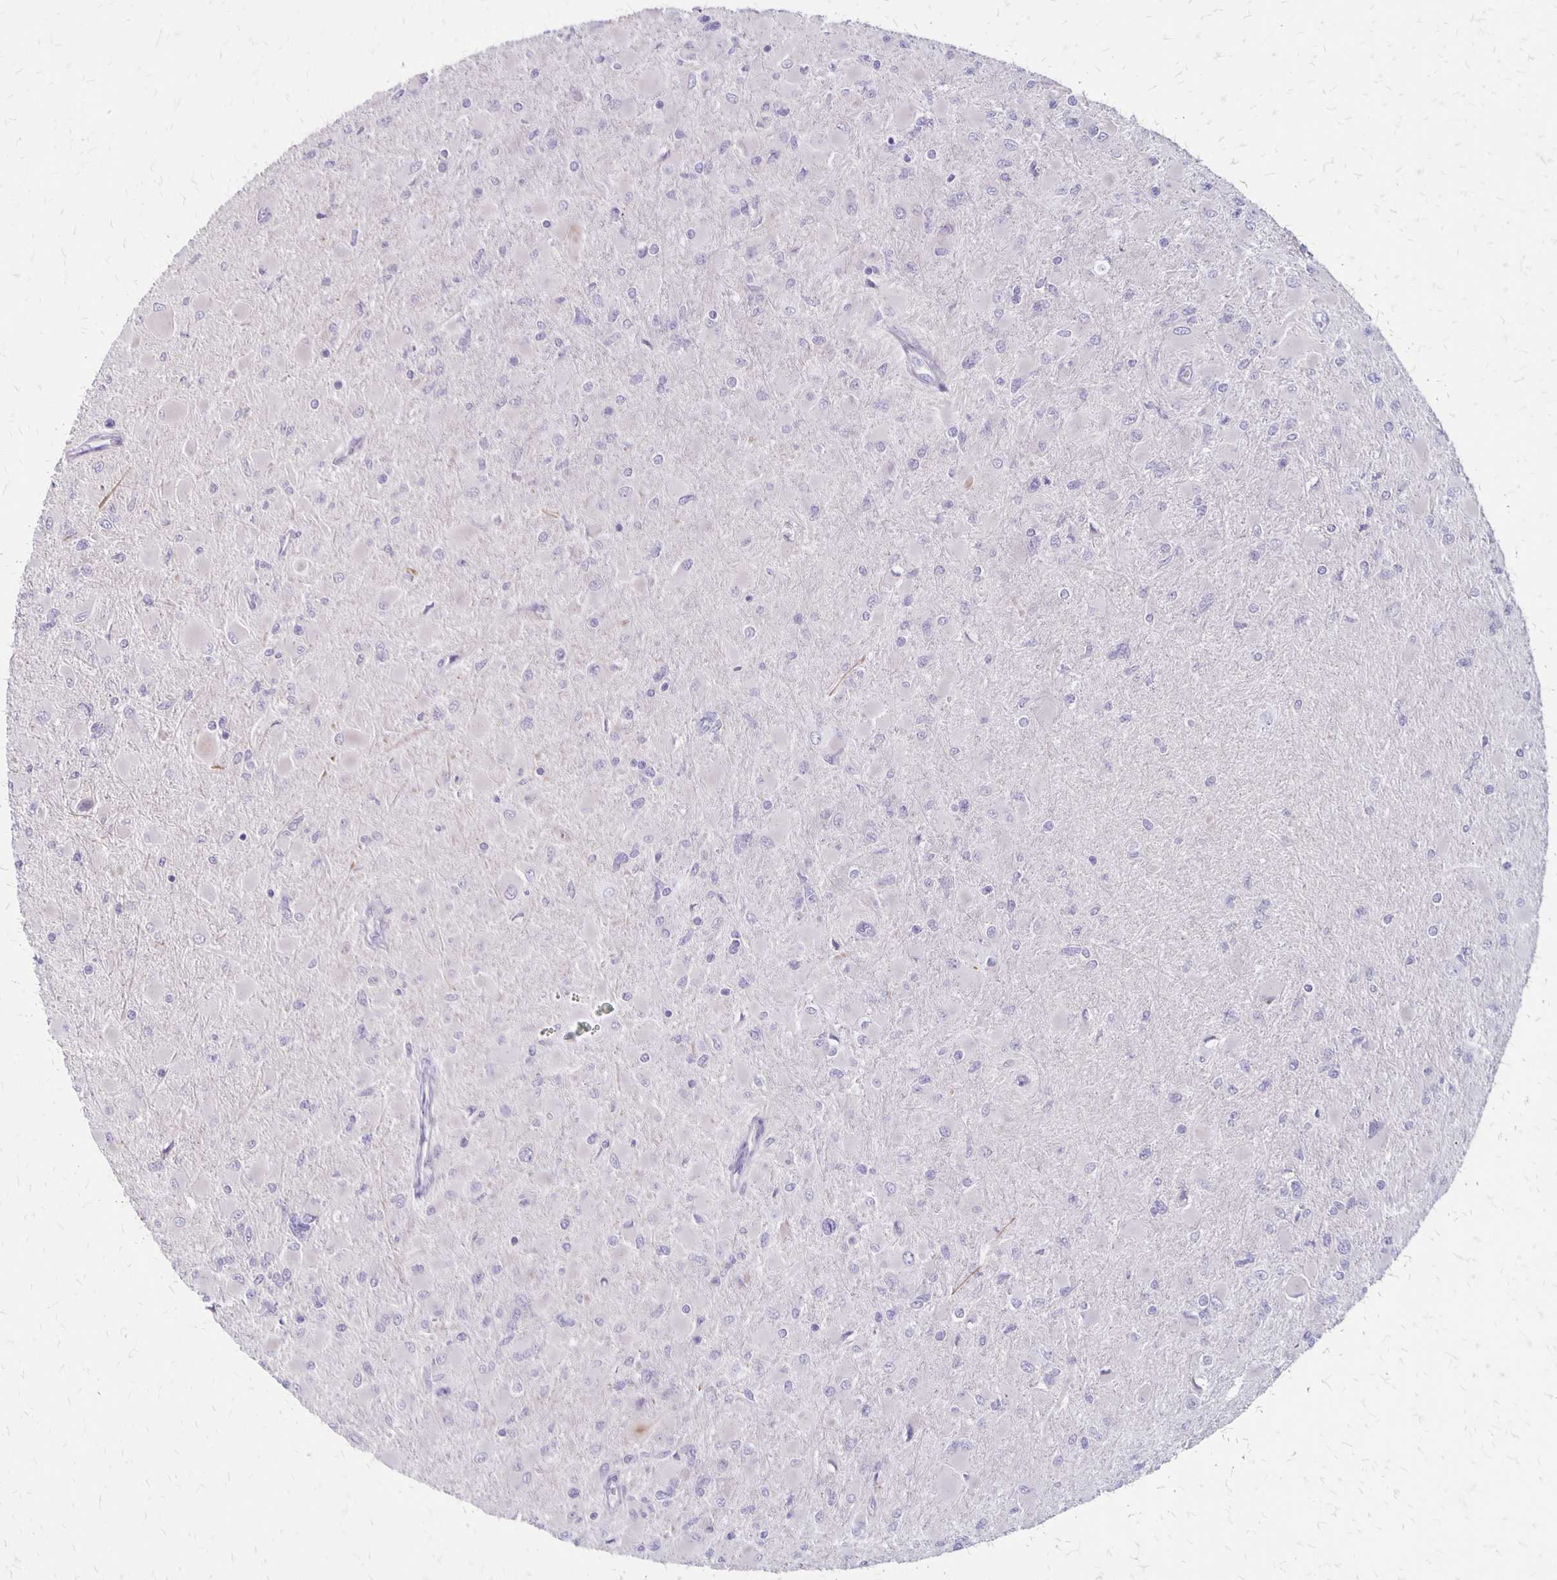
{"staining": {"intensity": "negative", "quantity": "none", "location": "none"}, "tissue": "glioma", "cell_type": "Tumor cells", "image_type": "cancer", "snomed": [{"axis": "morphology", "description": "Glioma, malignant, High grade"}, {"axis": "topography", "description": "Cerebral cortex"}], "caption": "Human high-grade glioma (malignant) stained for a protein using immunohistochemistry exhibits no expression in tumor cells.", "gene": "HOMER1", "patient": {"sex": "female", "age": 36}}